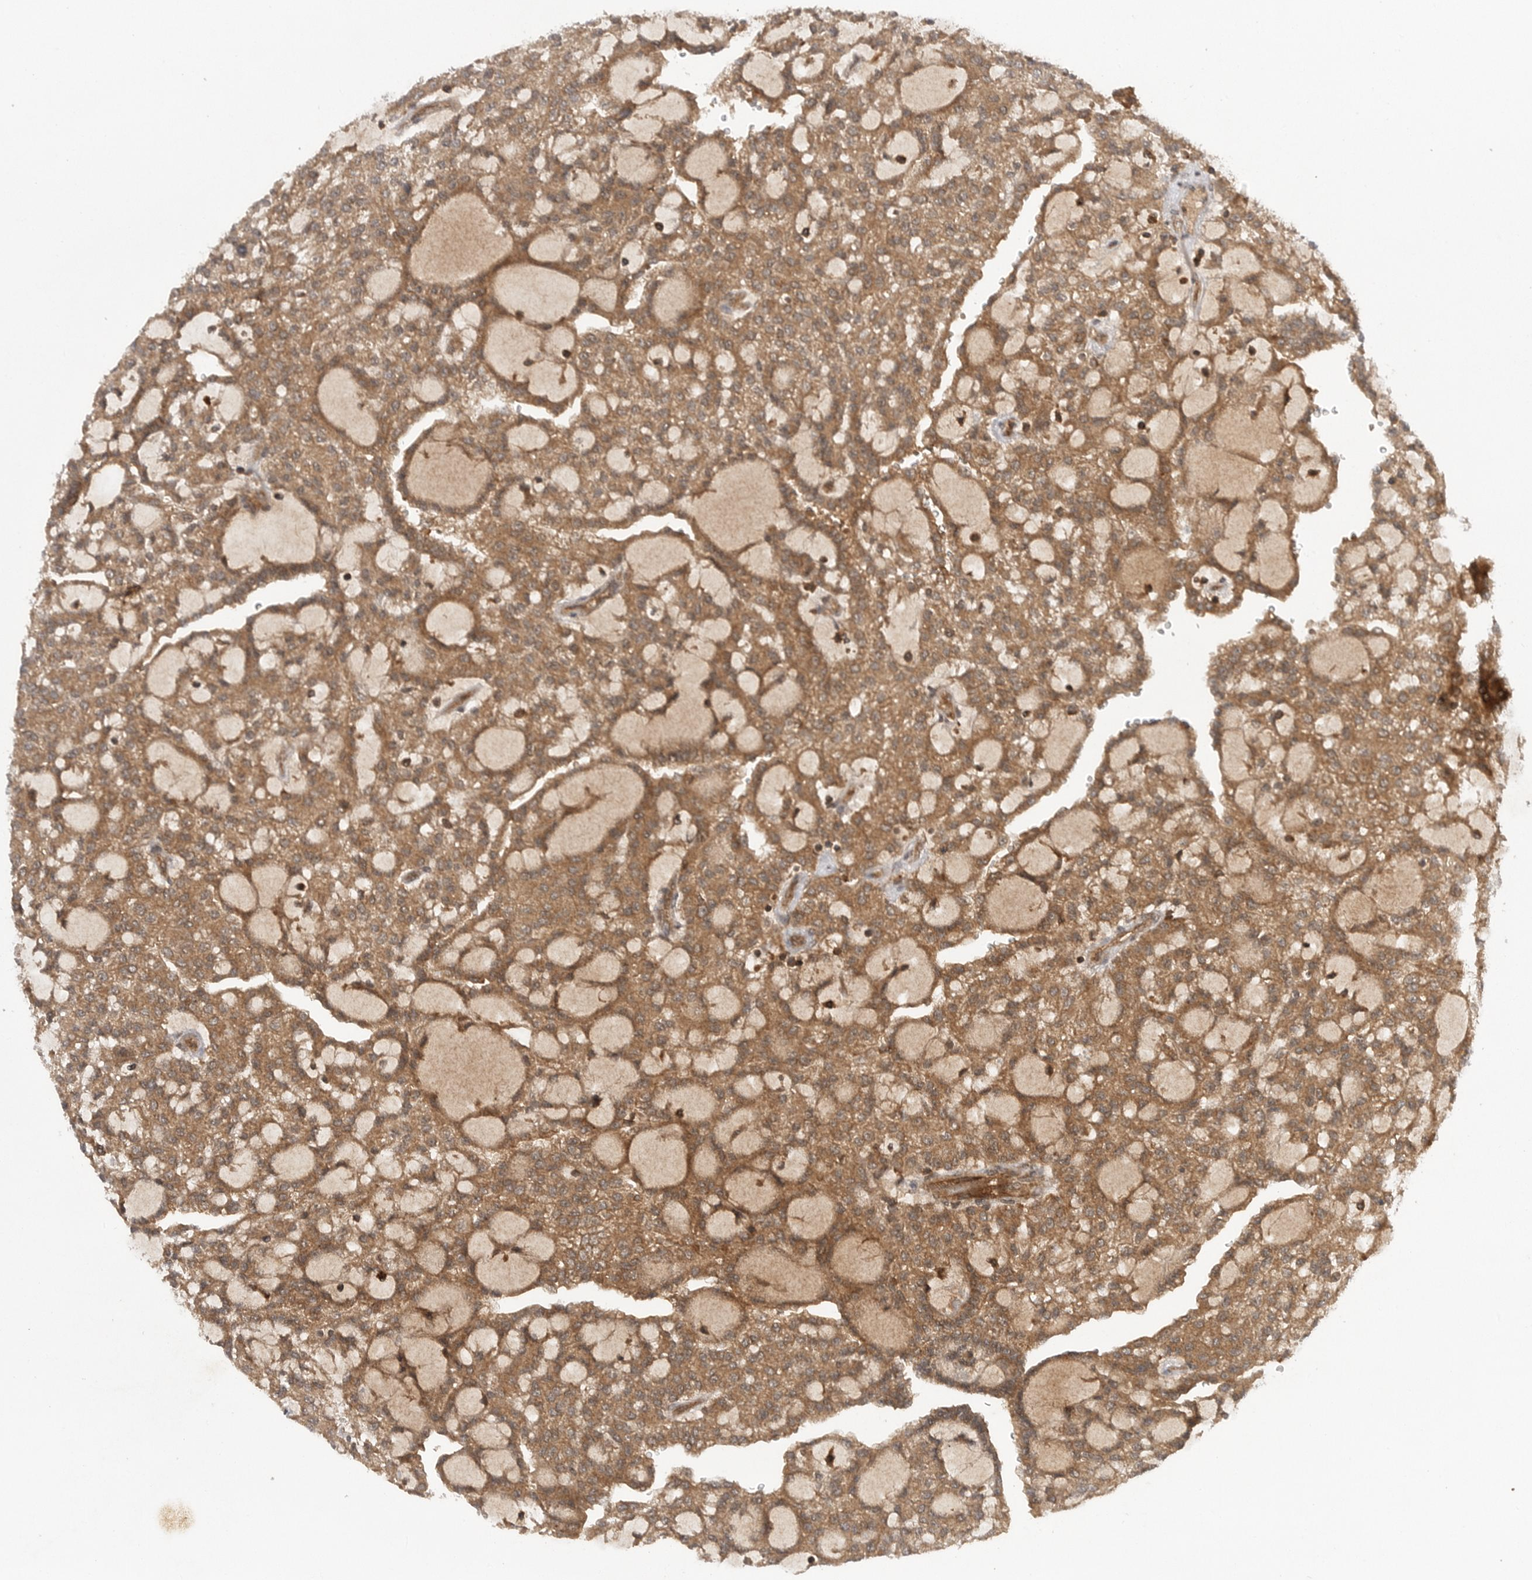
{"staining": {"intensity": "moderate", "quantity": ">75%", "location": "cytoplasmic/membranous"}, "tissue": "renal cancer", "cell_type": "Tumor cells", "image_type": "cancer", "snomed": [{"axis": "morphology", "description": "Adenocarcinoma, NOS"}, {"axis": "topography", "description": "Kidney"}], "caption": "Immunohistochemical staining of human renal cancer (adenocarcinoma) shows moderate cytoplasmic/membranous protein staining in approximately >75% of tumor cells.", "gene": "PRDX4", "patient": {"sex": "male", "age": 63}}